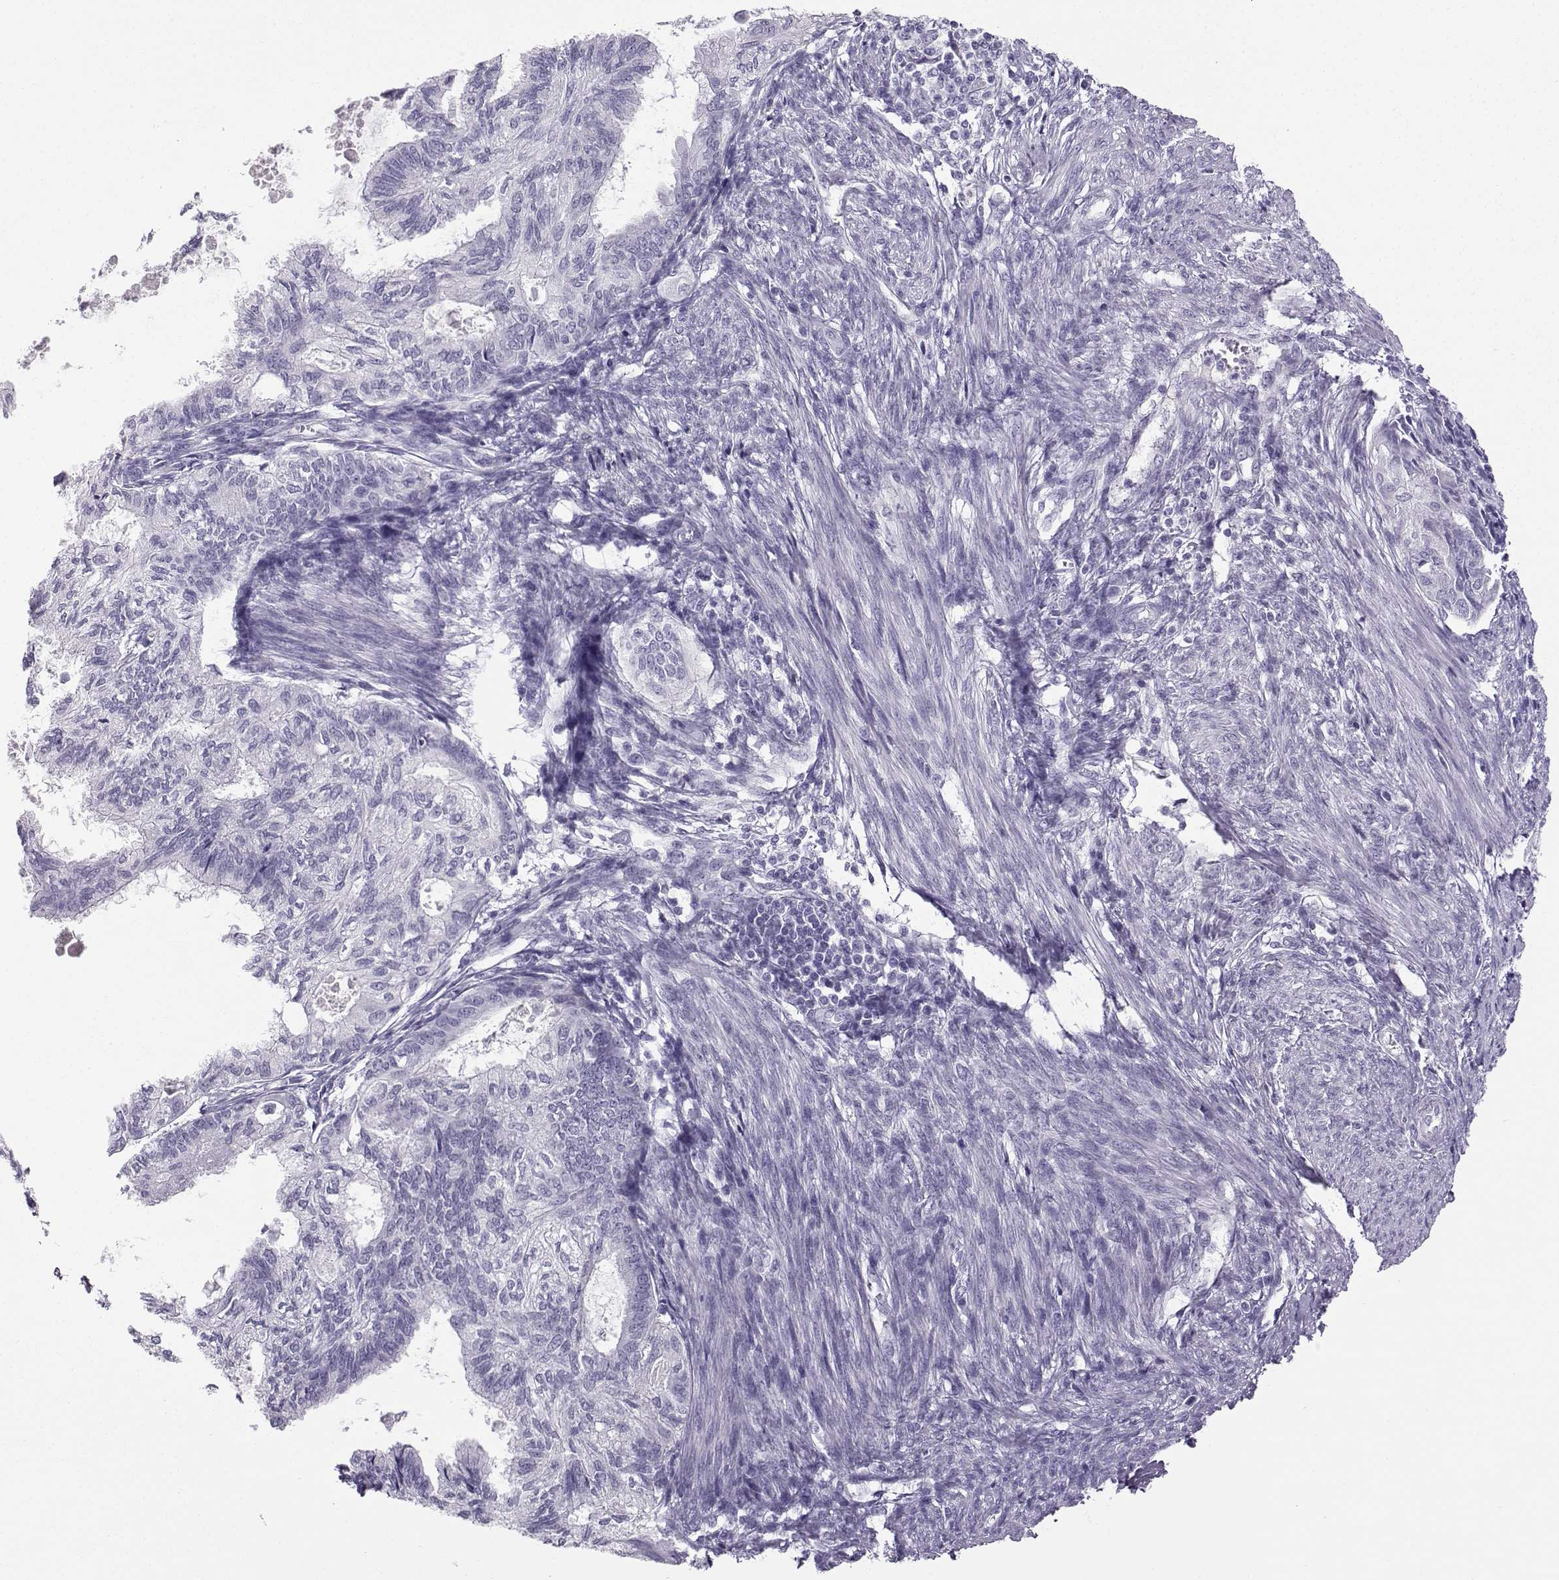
{"staining": {"intensity": "negative", "quantity": "none", "location": "none"}, "tissue": "endometrial cancer", "cell_type": "Tumor cells", "image_type": "cancer", "snomed": [{"axis": "morphology", "description": "Adenocarcinoma, NOS"}, {"axis": "topography", "description": "Endometrium"}], "caption": "Photomicrograph shows no significant protein positivity in tumor cells of endometrial adenocarcinoma.", "gene": "ZBTB8B", "patient": {"sex": "female", "age": 86}}